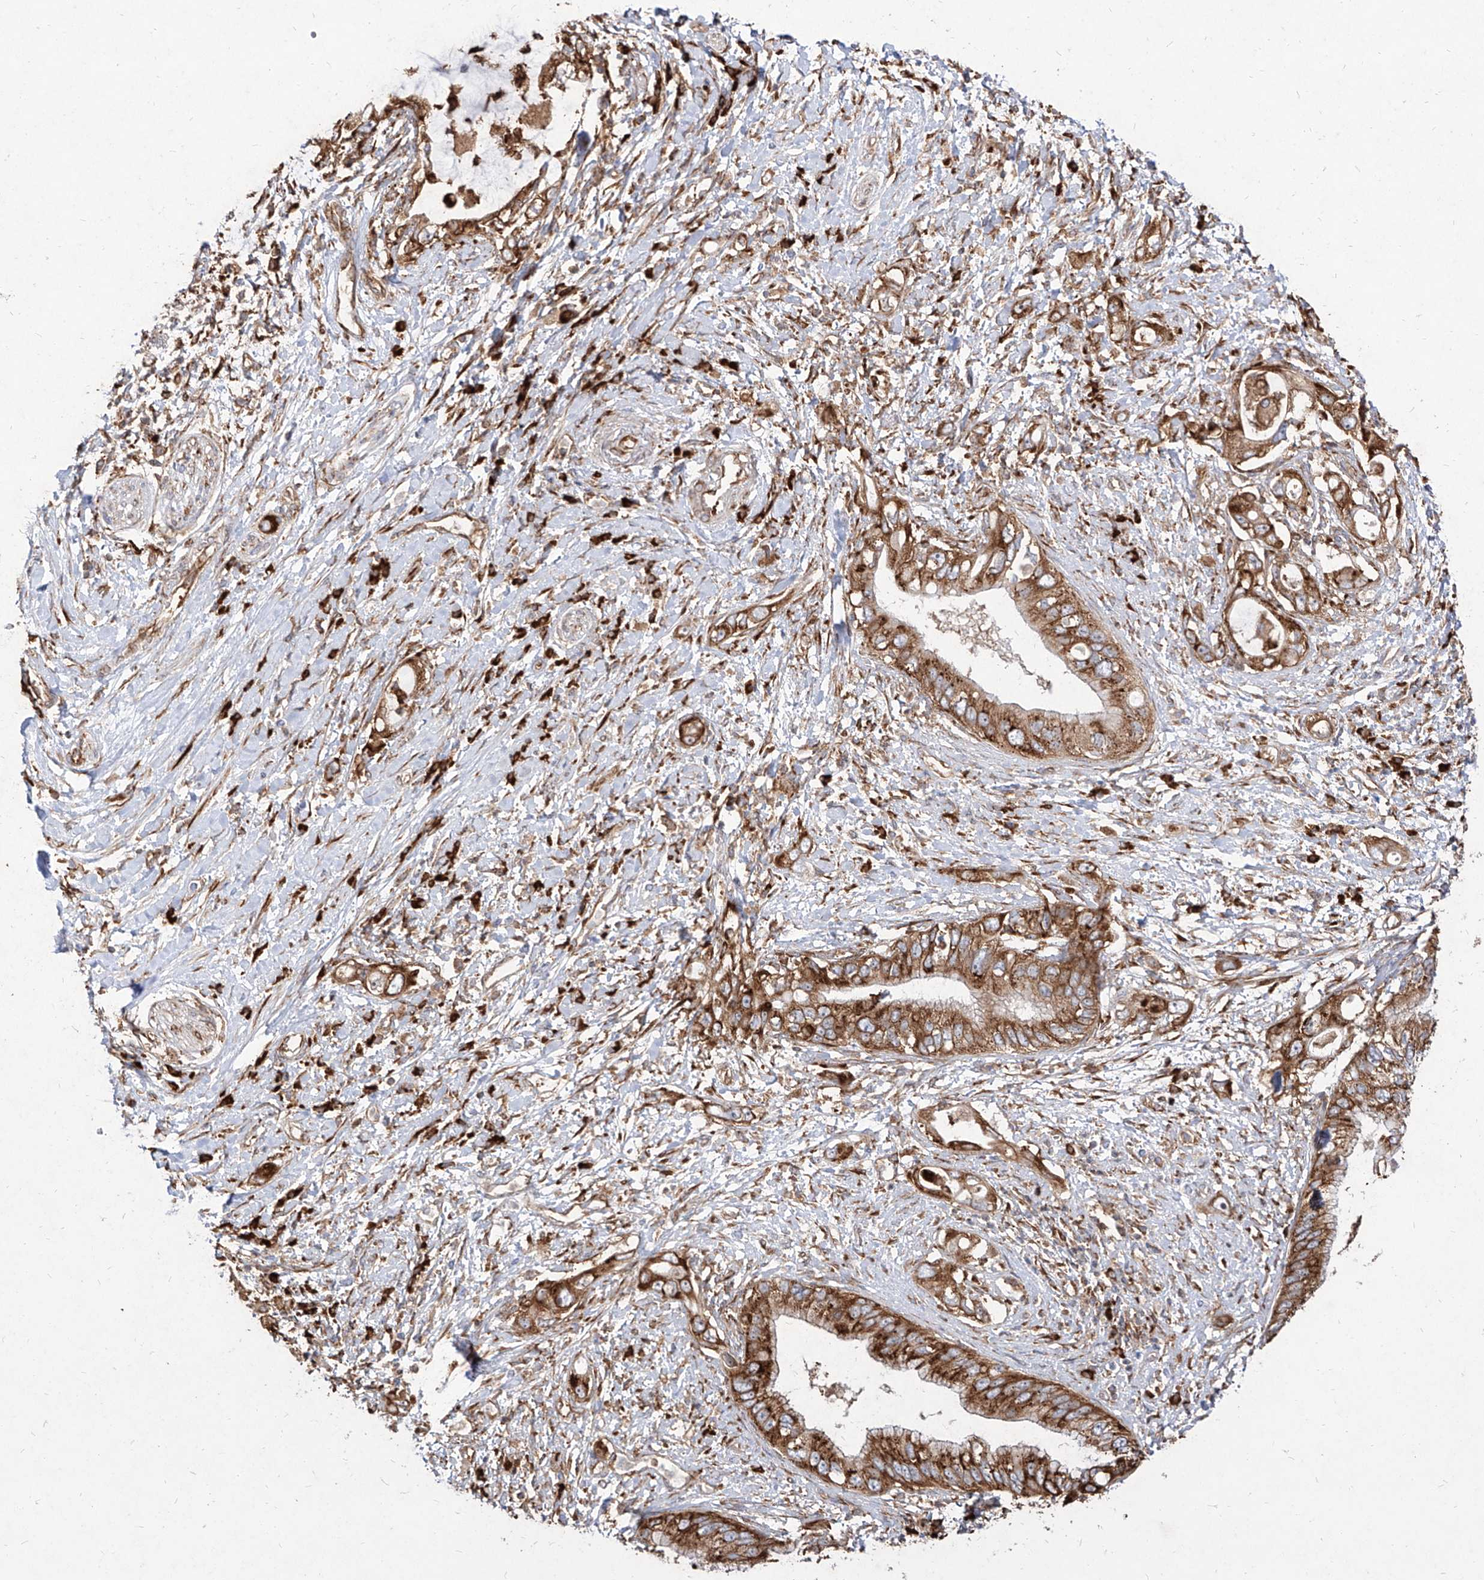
{"staining": {"intensity": "strong", "quantity": ">75%", "location": "cytoplasmic/membranous"}, "tissue": "pancreatic cancer", "cell_type": "Tumor cells", "image_type": "cancer", "snomed": [{"axis": "morphology", "description": "Inflammation, NOS"}, {"axis": "morphology", "description": "Adenocarcinoma, NOS"}, {"axis": "topography", "description": "Pancreas"}], "caption": "Immunohistochemistry of human pancreatic cancer (adenocarcinoma) reveals high levels of strong cytoplasmic/membranous expression in approximately >75% of tumor cells. Nuclei are stained in blue.", "gene": "RPS25", "patient": {"sex": "female", "age": 56}}